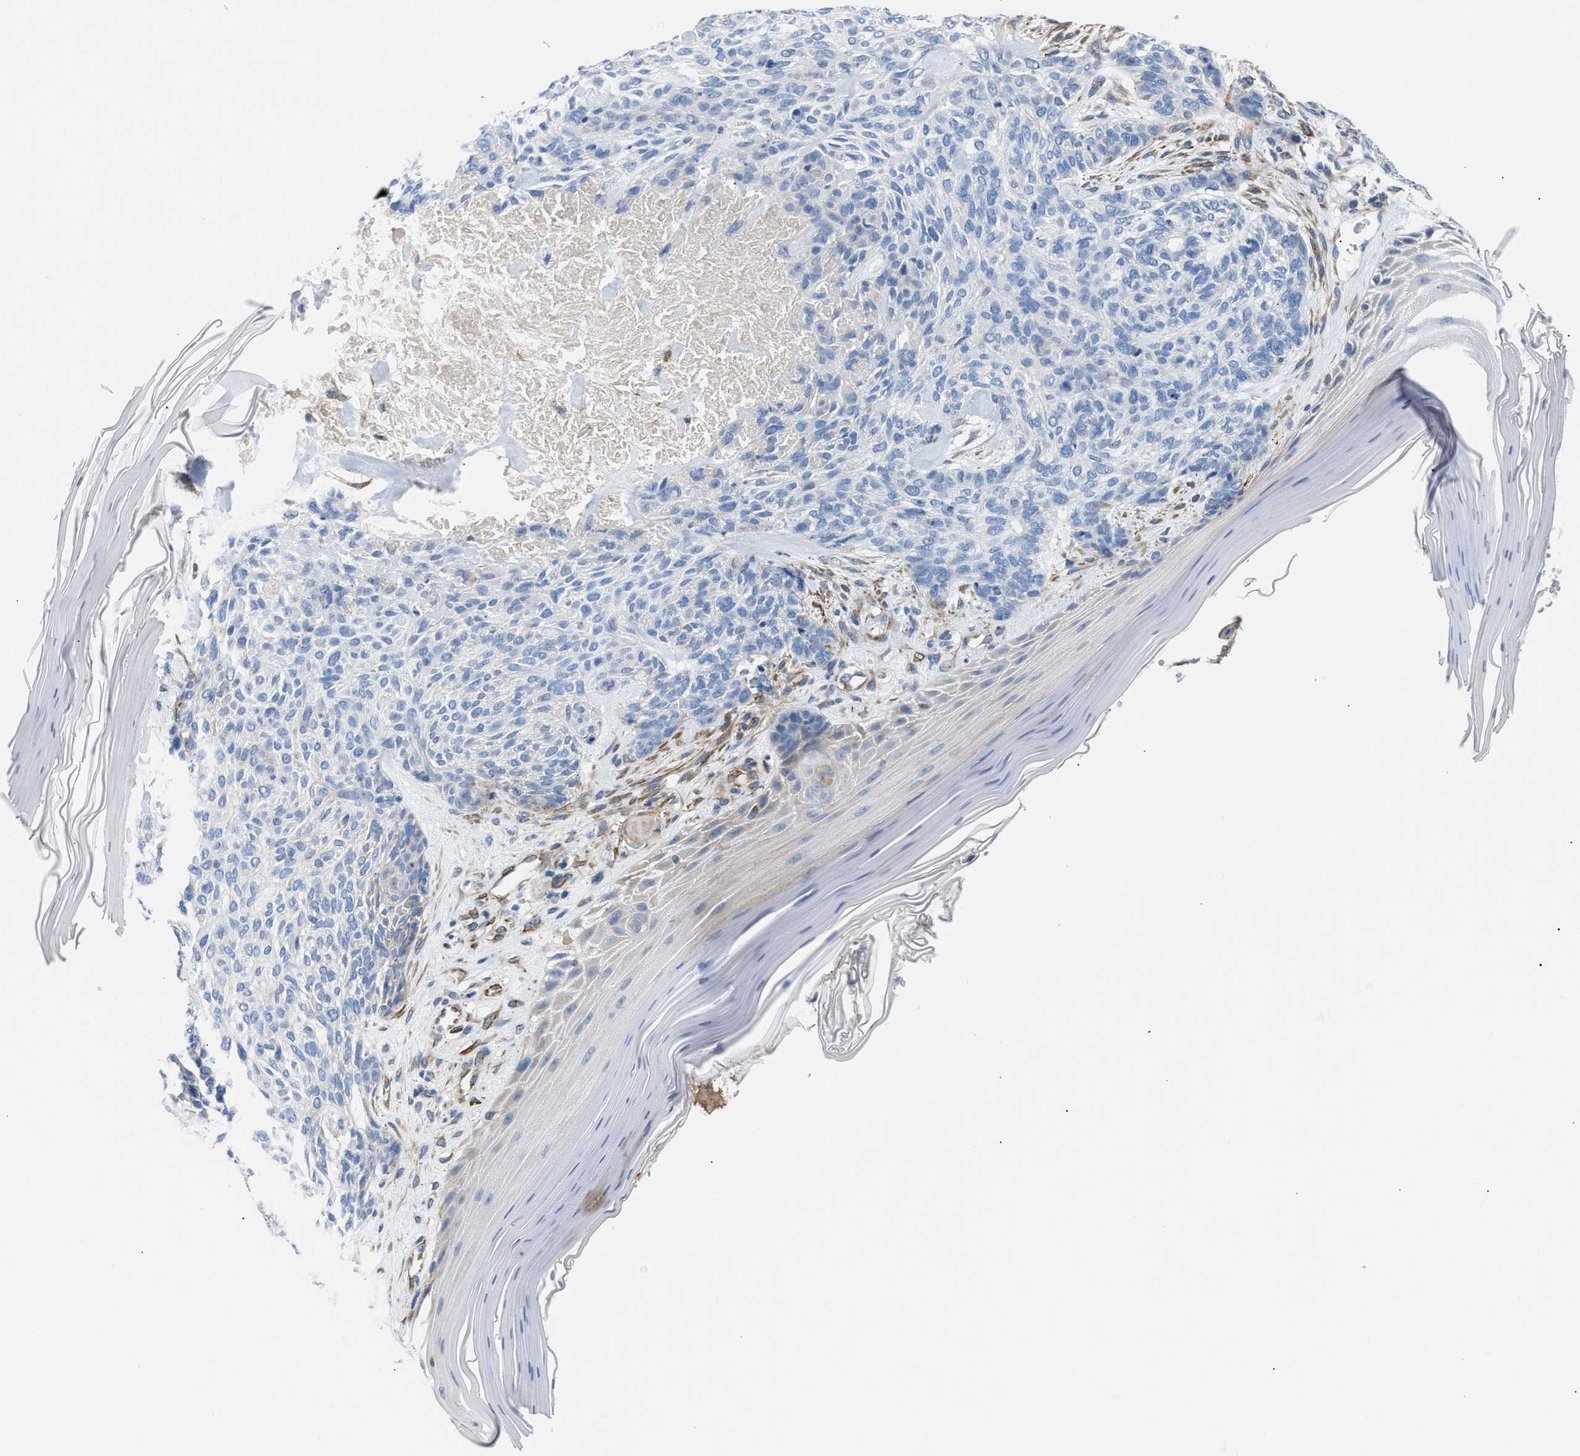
{"staining": {"intensity": "negative", "quantity": "none", "location": "none"}, "tissue": "skin cancer", "cell_type": "Tumor cells", "image_type": "cancer", "snomed": [{"axis": "morphology", "description": "Basal cell carcinoma"}, {"axis": "topography", "description": "Skin"}], "caption": "Tumor cells are negative for brown protein staining in skin cancer (basal cell carcinoma).", "gene": "TFPI", "patient": {"sex": "male", "age": 55}}